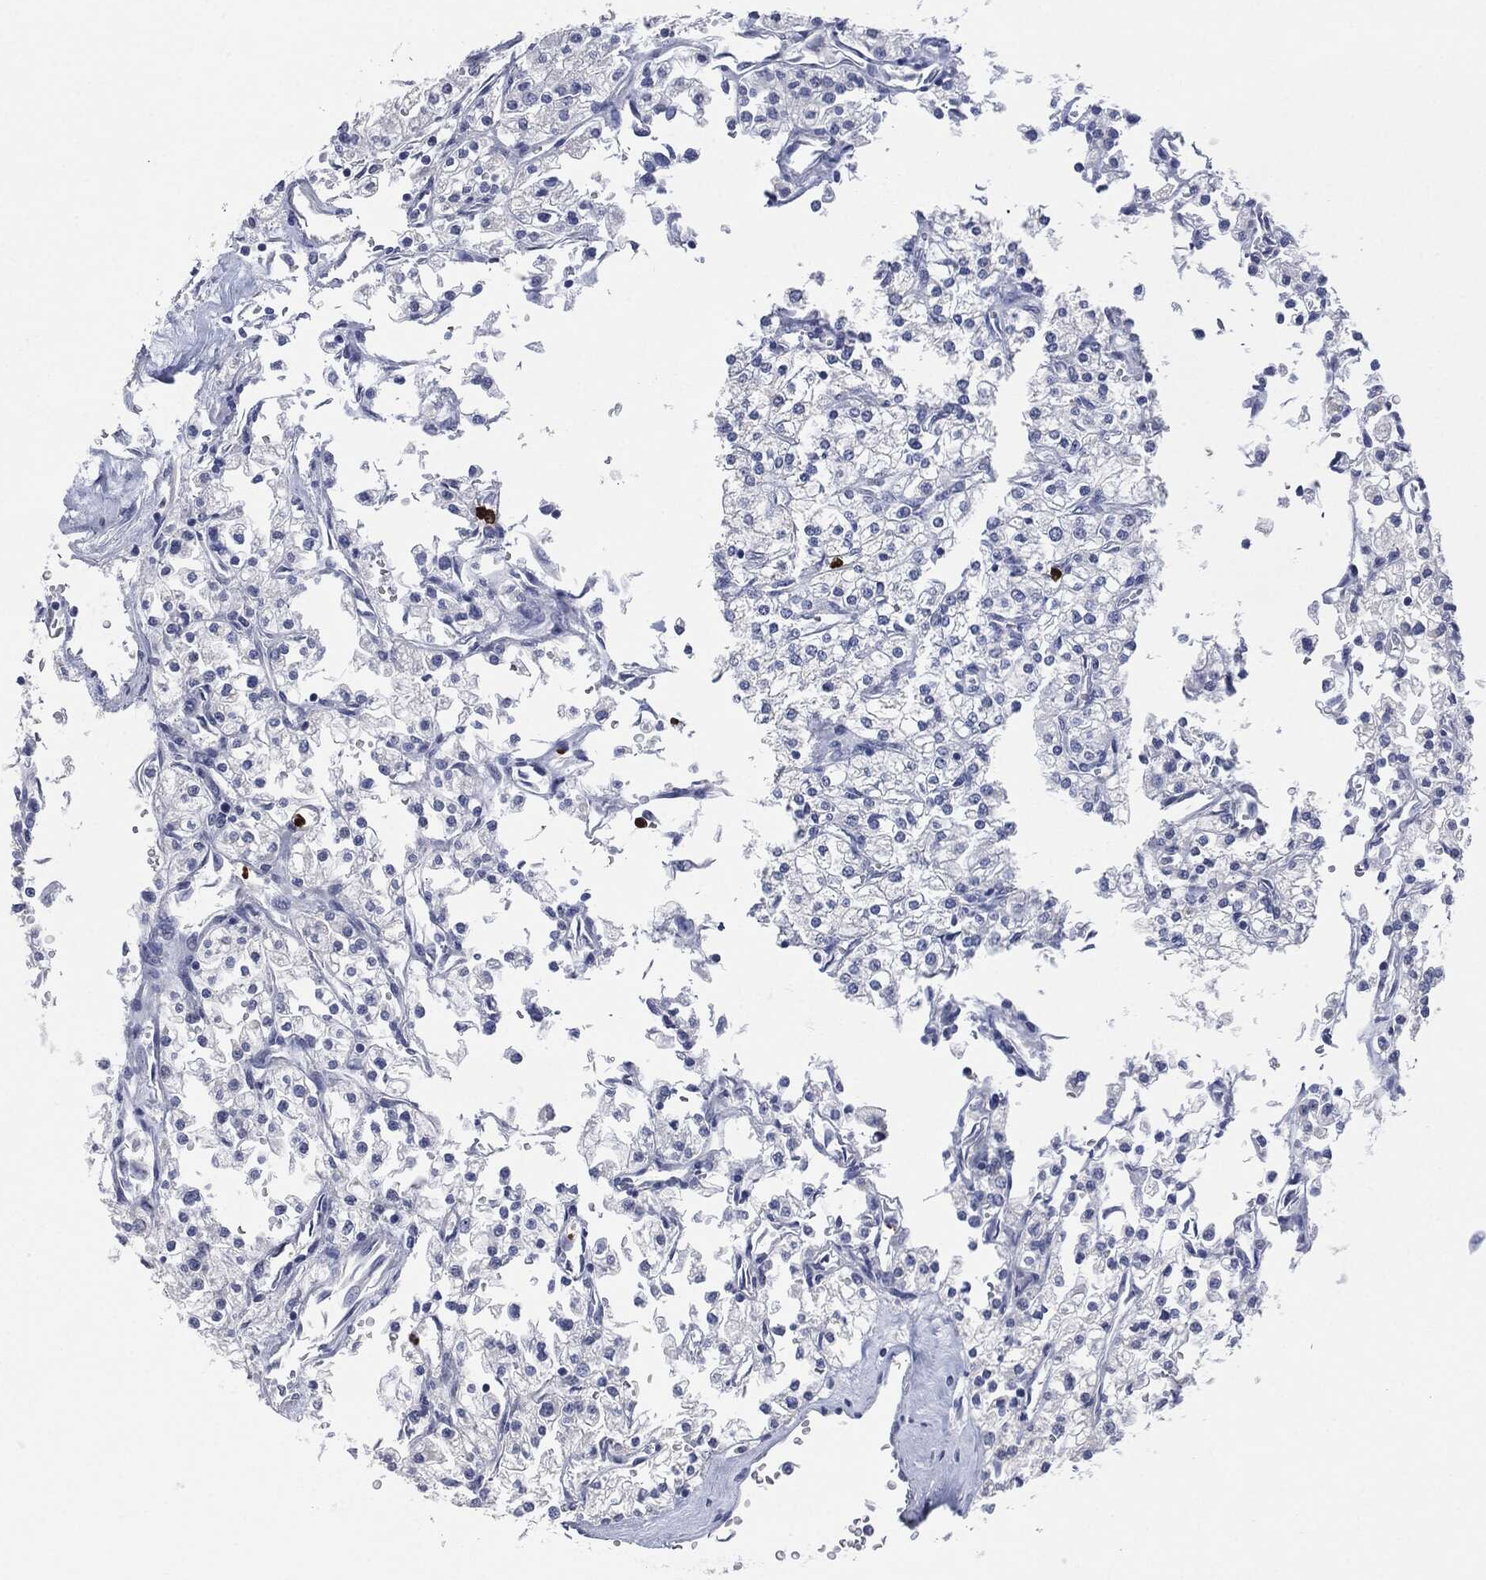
{"staining": {"intensity": "negative", "quantity": "none", "location": "none"}, "tissue": "renal cancer", "cell_type": "Tumor cells", "image_type": "cancer", "snomed": [{"axis": "morphology", "description": "Adenocarcinoma, NOS"}, {"axis": "topography", "description": "Kidney"}], "caption": "Human renal cancer (adenocarcinoma) stained for a protein using immunohistochemistry (IHC) demonstrates no staining in tumor cells.", "gene": "CEACAM8", "patient": {"sex": "male", "age": 80}}